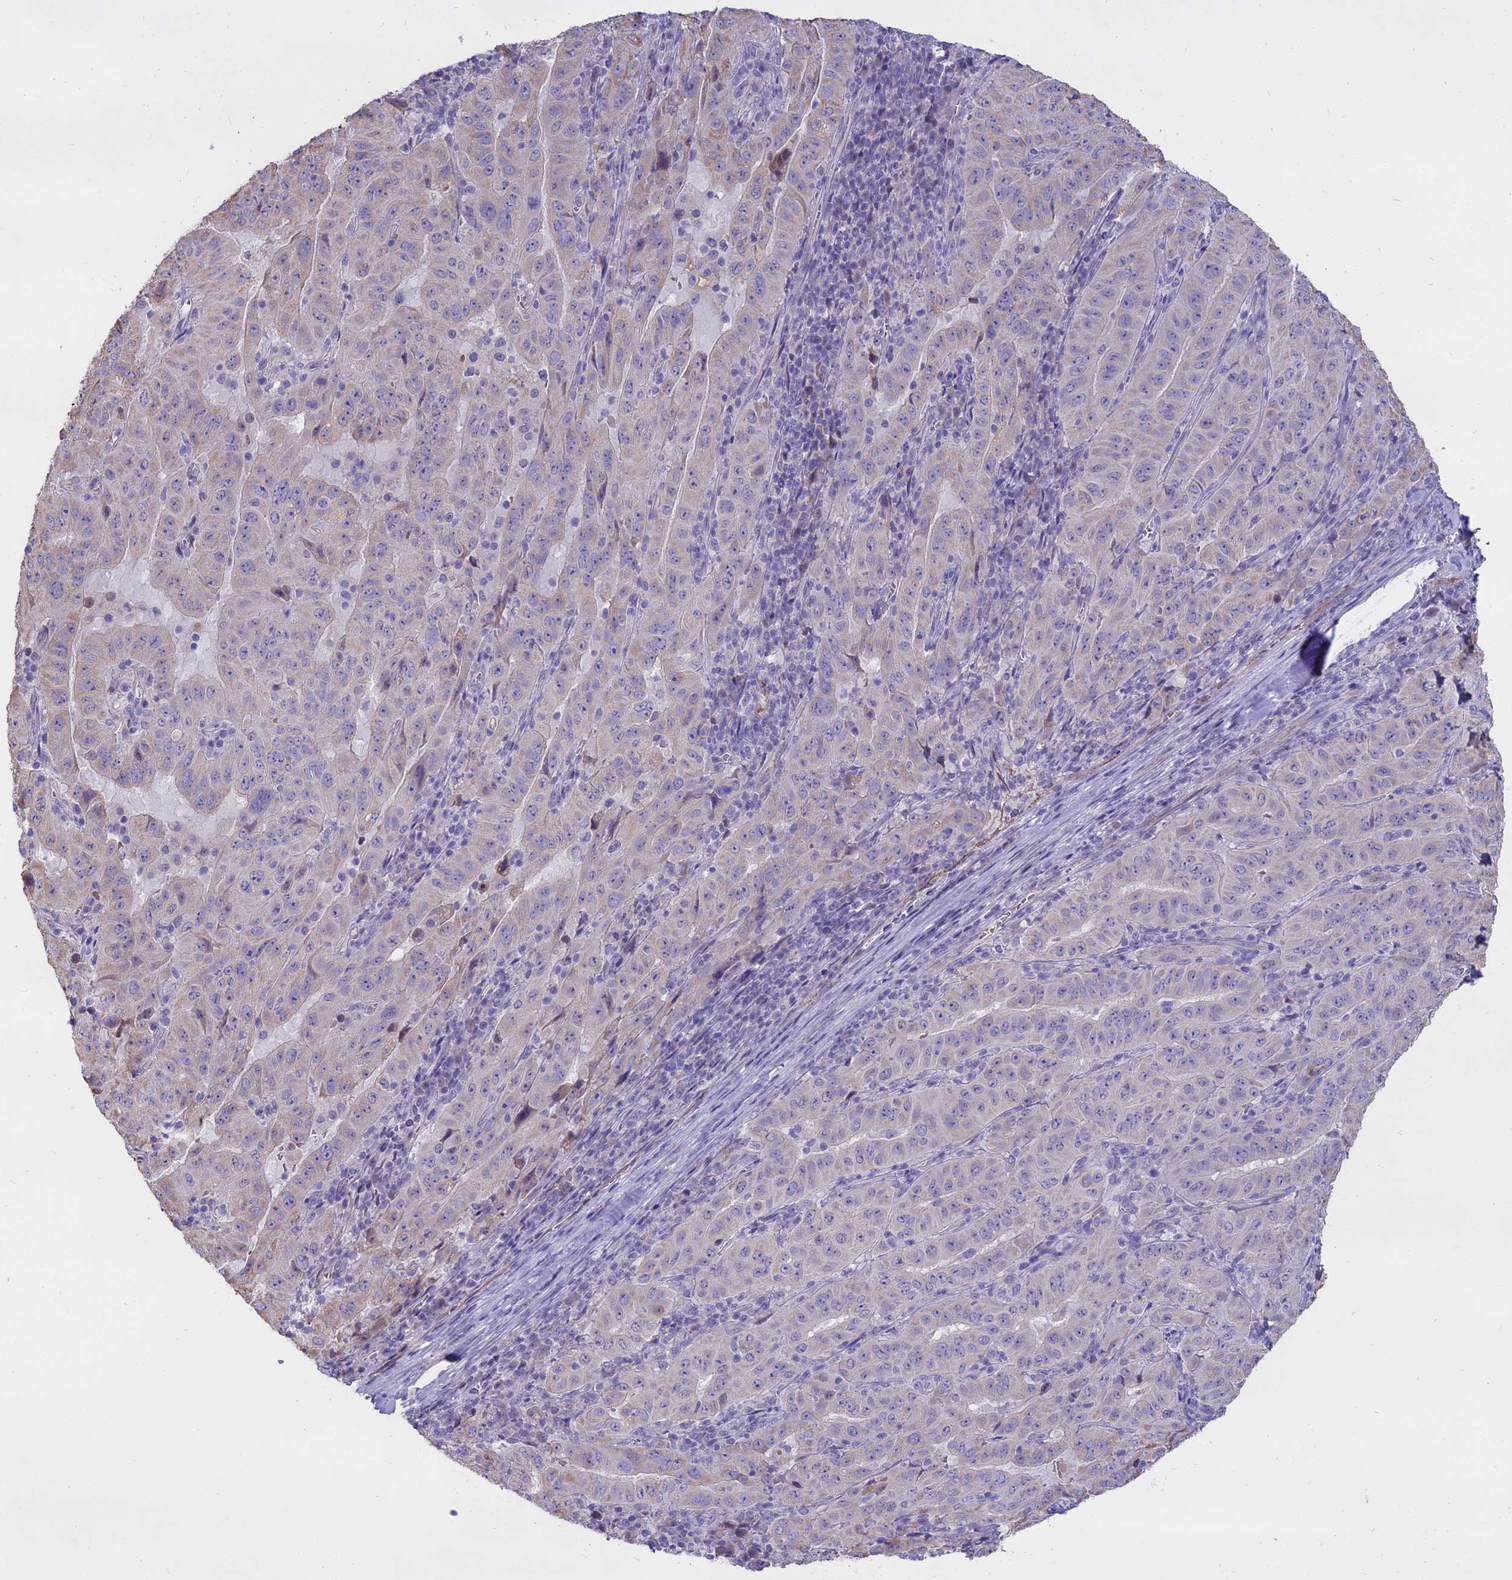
{"staining": {"intensity": "negative", "quantity": "none", "location": "none"}, "tissue": "pancreatic cancer", "cell_type": "Tumor cells", "image_type": "cancer", "snomed": [{"axis": "morphology", "description": "Adenocarcinoma, NOS"}, {"axis": "topography", "description": "Pancreas"}], "caption": "Immunohistochemistry (IHC) image of human pancreatic cancer (adenocarcinoma) stained for a protein (brown), which reveals no staining in tumor cells.", "gene": "WFDC2", "patient": {"sex": "male", "age": 63}}